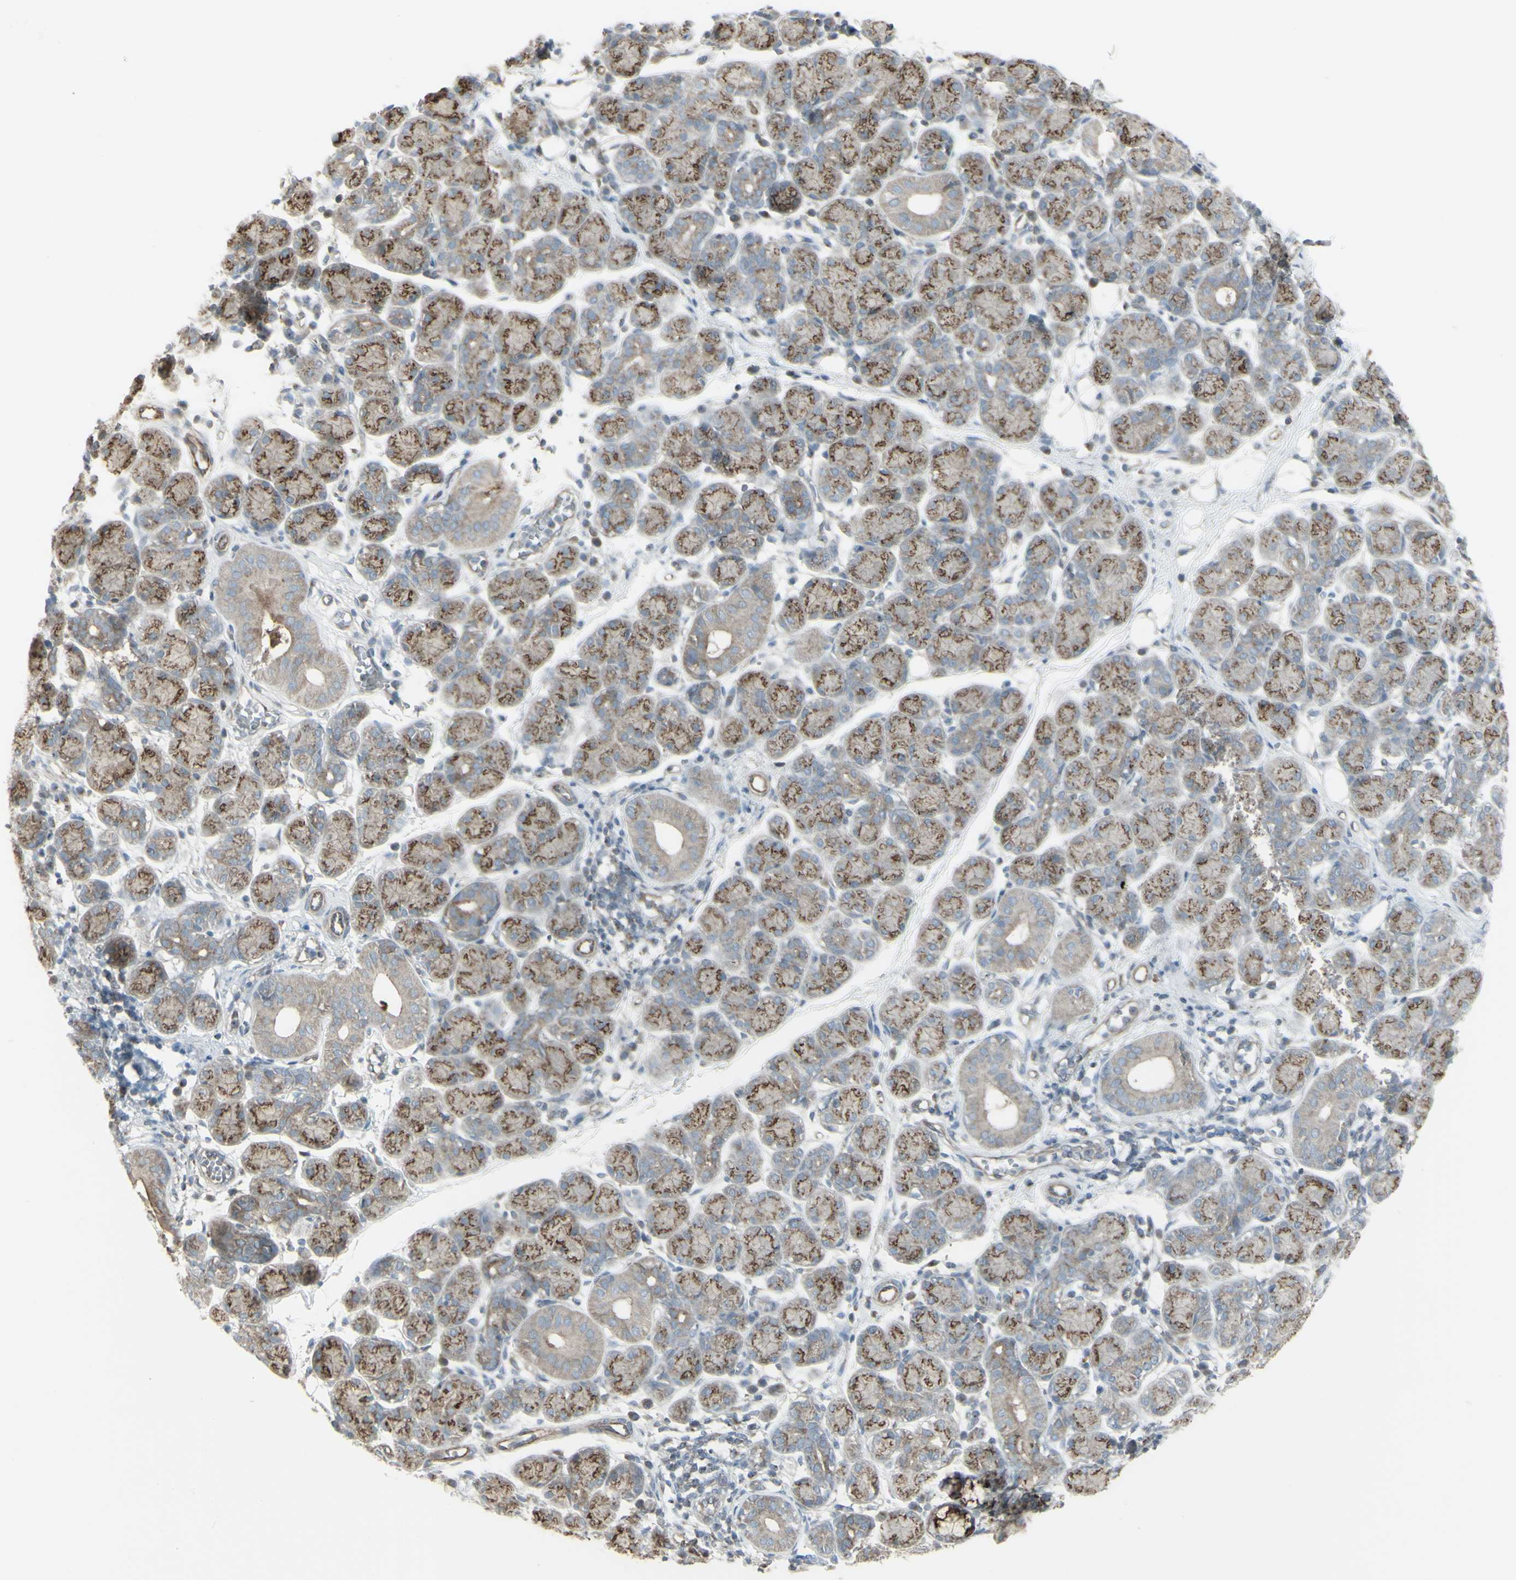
{"staining": {"intensity": "moderate", "quantity": "25%-75%", "location": "cytoplasmic/membranous"}, "tissue": "salivary gland", "cell_type": "Glandular cells", "image_type": "normal", "snomed": [{"axis": "morphology", "description": "Normal tissue, NOS"}, {"axis": "morphology", "description": "Inflammation, NOS"}, {"axis": "topography", "description": "Lymph node"}, {"axis": "topography", "description": "Salivary gland"}], "caption": "Salivary gland stained for a protein (brown) shows moderate cytoplasmic/membranous positive positivity in approximately 25%-75% of glandular cells.", "gene": "GALNT6", "patient": {"sex": "male", "age": 3}}